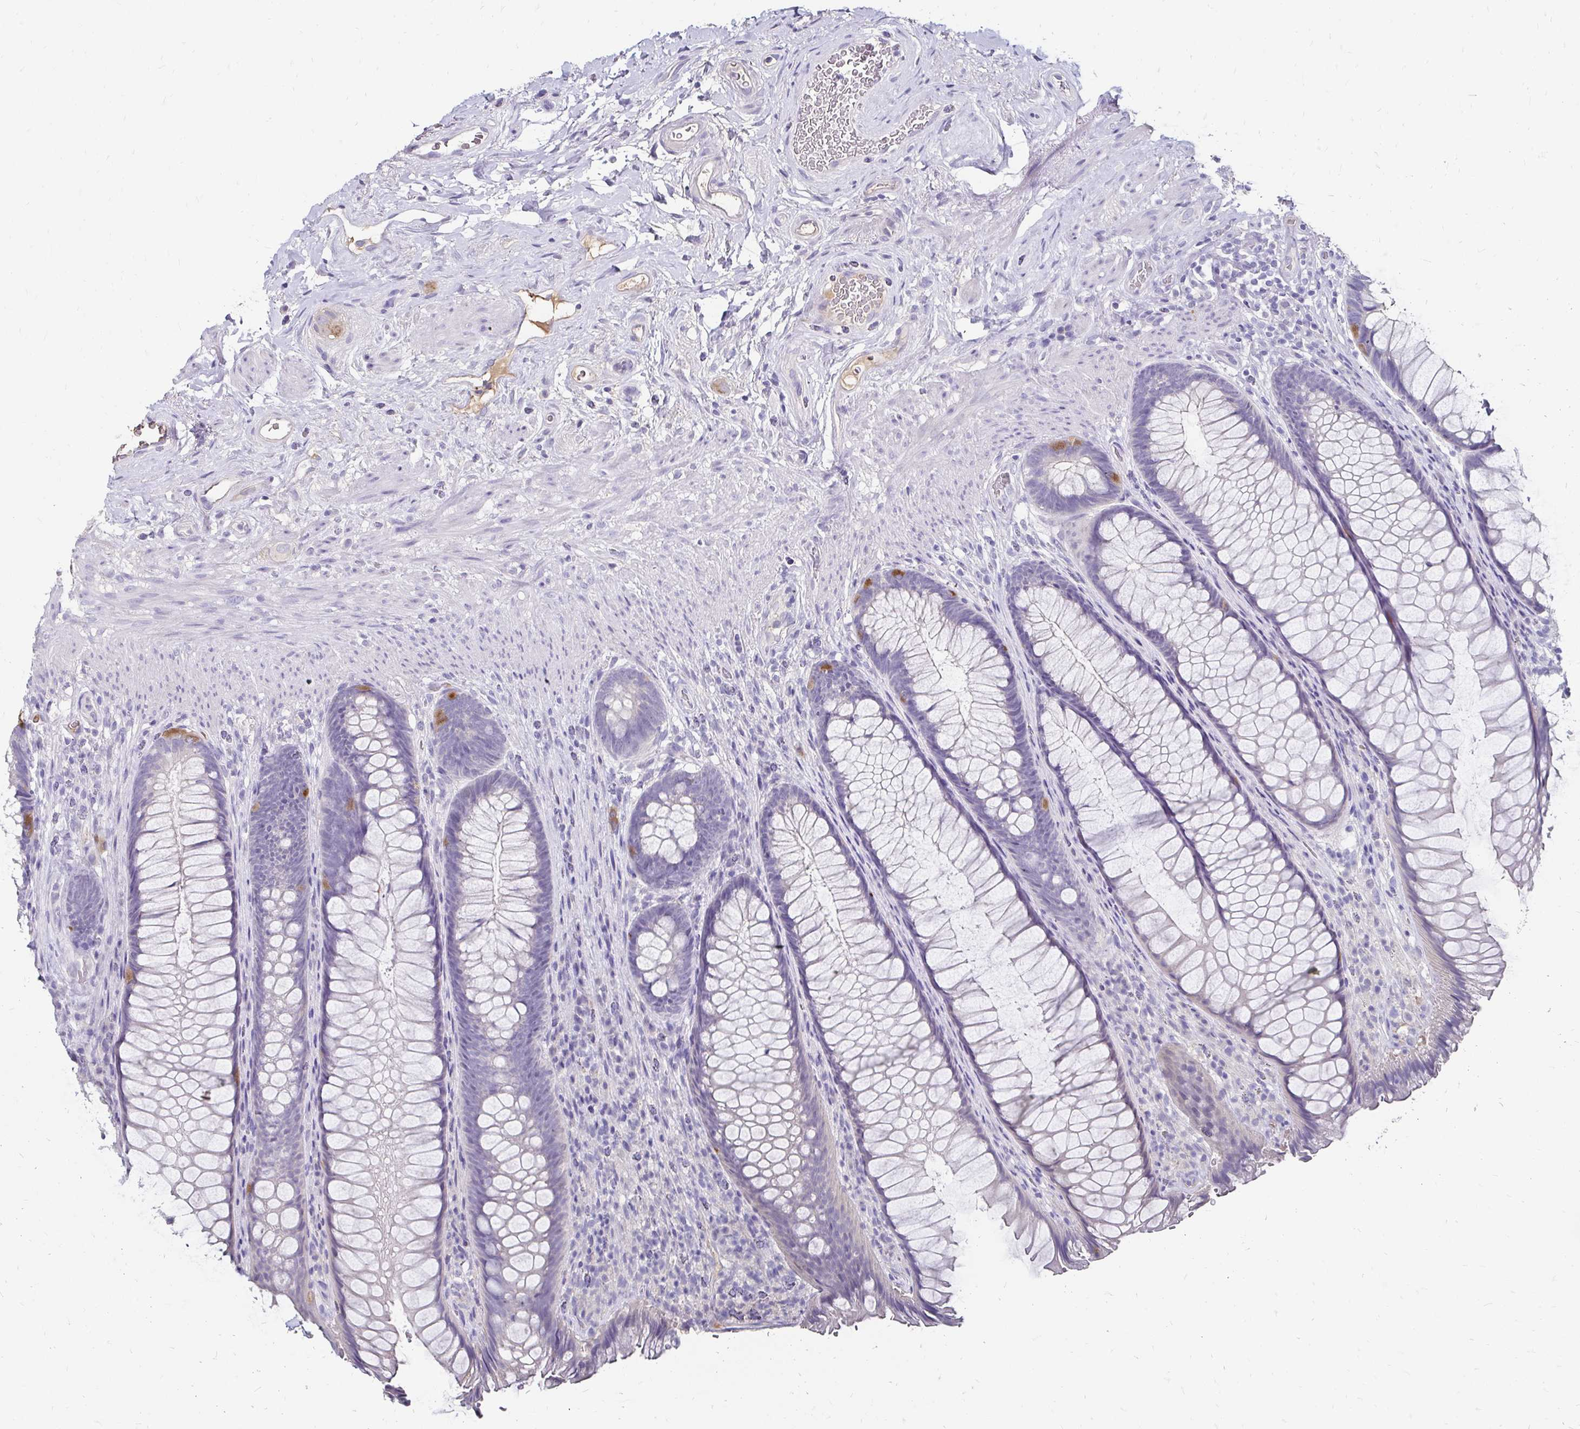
{"staining": {"intensity": "strong", "quantity": "<25%", "location": "cytoplasmic/membranous"}, "tissue": "rectum", "cell_type": "Glandular cells", "image_type": "normal", "snomed": [{"axis": "morphology", "description": "Normal tissue, NOS"}, {"axis": "topography", "description": "Smooth muscle"}, {"axis": "topography", "description": "Rectum"}], "caption": "IHC micrograph of unremarkable rectum stained for a protein (brown), which exhibits medium levels of strong cytoplasmic/membranous positivity in approximately <25% of glandular cells.", "gene": "SCG3", "patient": {"sex": "male", "age": 53}}